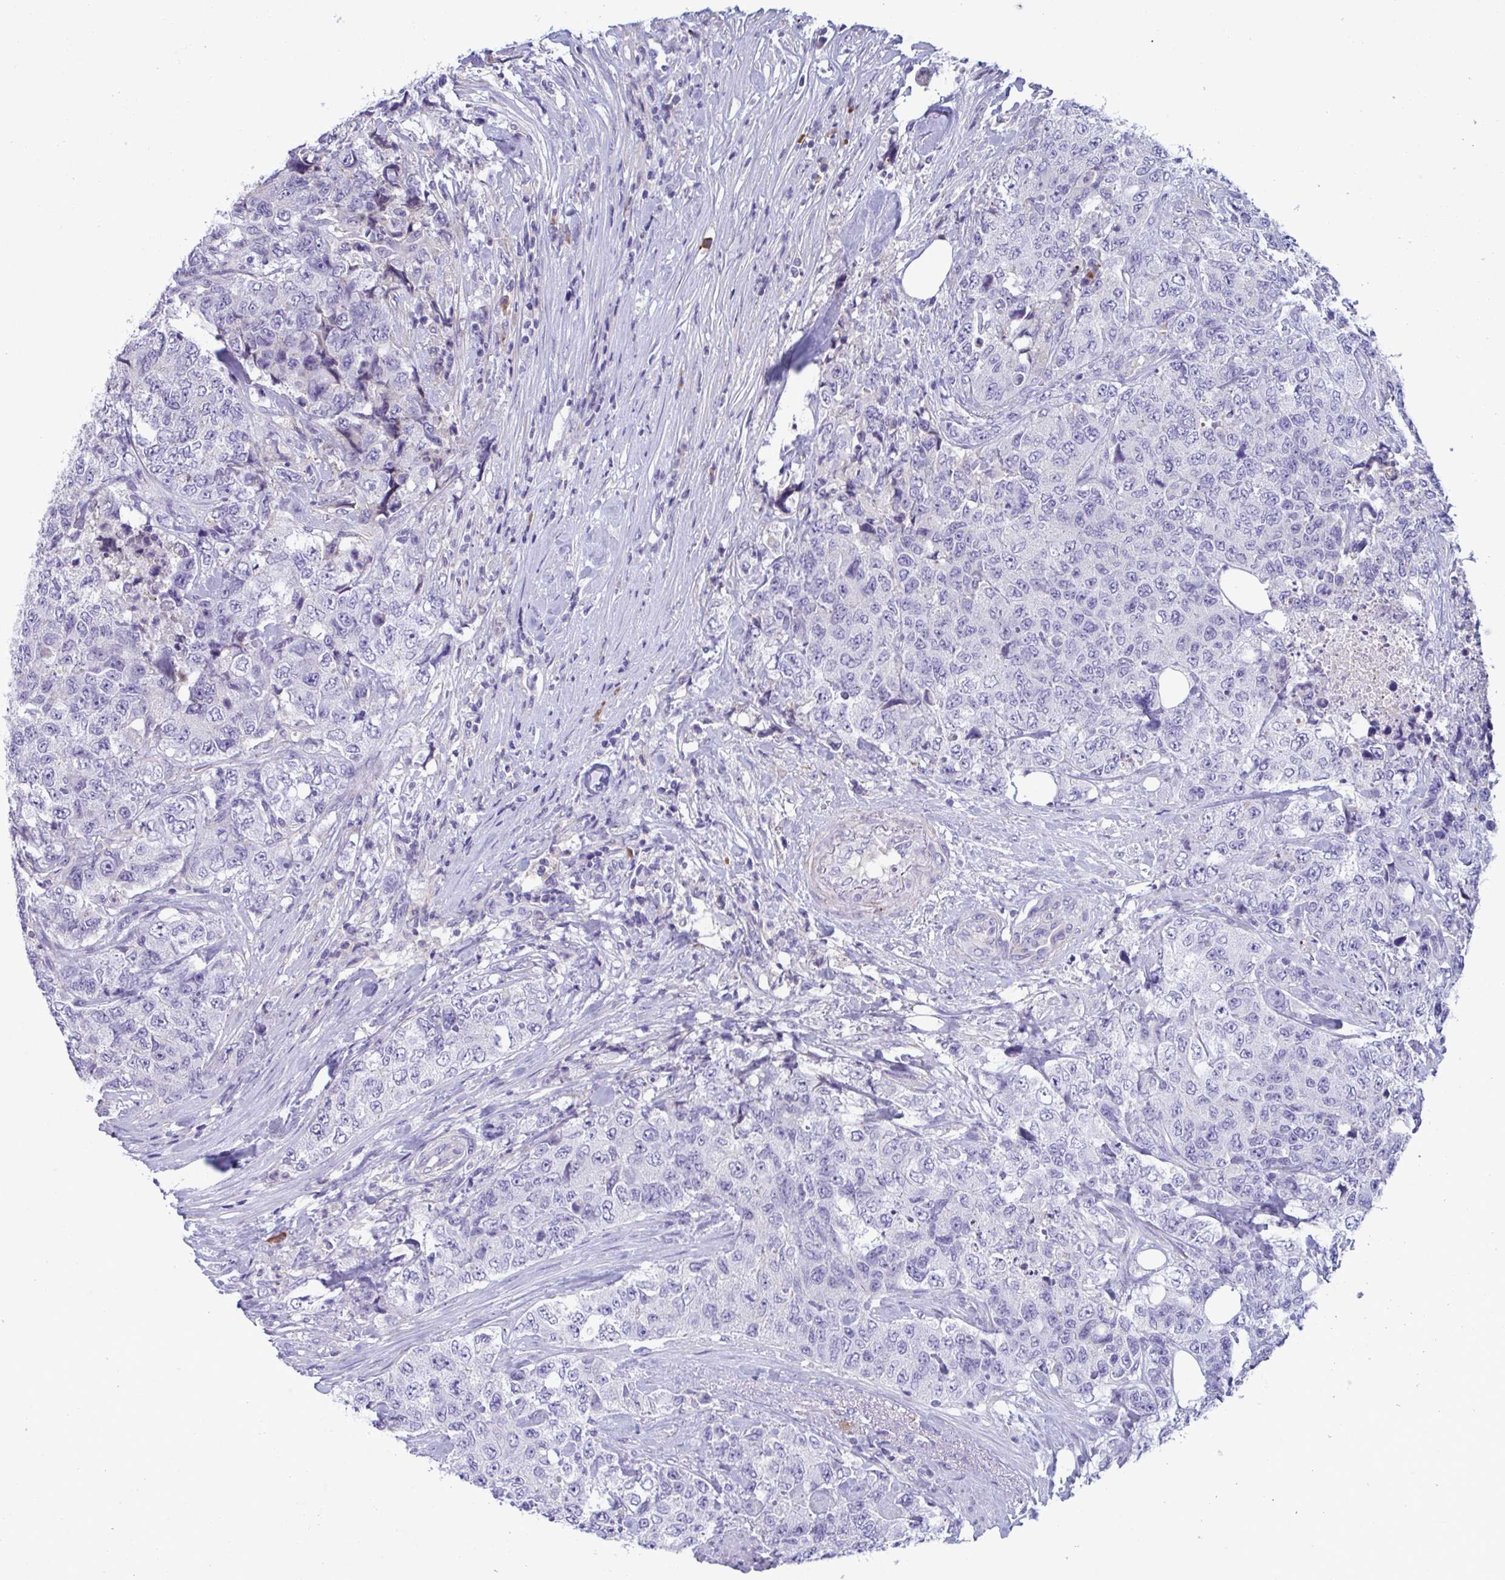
{"staining": {"intensity": "negative", "quantity": "none", "location": "none"}, "tissue": "urothelial cancer", "cell_type": "Tumor cells", "image_type": "cancer", "snomed": [{"axis": "morphology", "description": "Urothelial carcinoma, High grade"}, {"axis": "topography", "description": "Urinary bladder"}], "caption": "Image shows no significant protein staining in tumor cells of urothelial cancer.", "gene": "MS4A14", "patient": {"sex": "female", "age": 78}}